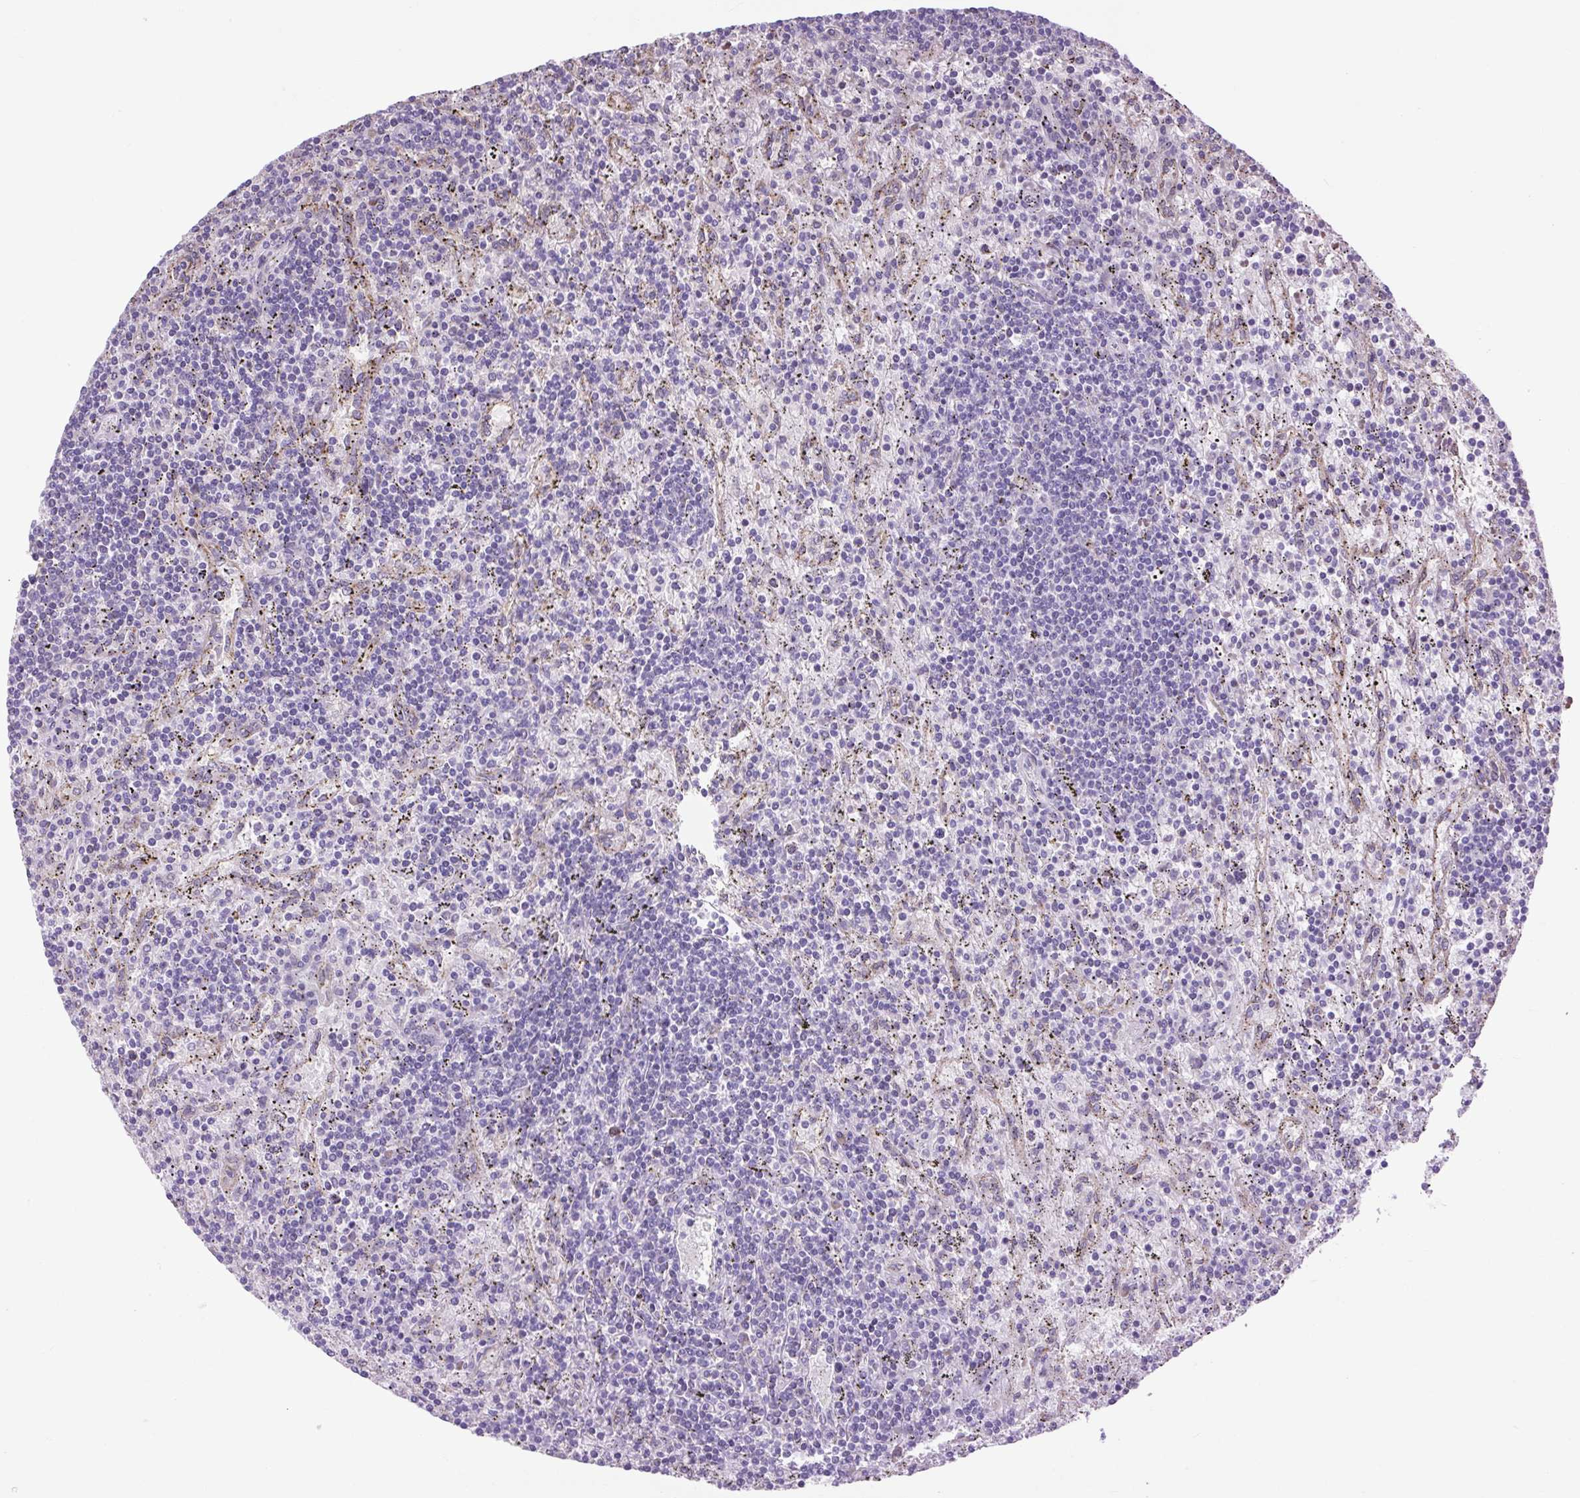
{"staining": {"intensity": "negative", "quantity": "none", "location": "none"}, "tissue": "lymphoma", "cell_type": "Tumor cells", "image_type": "cancer", "snomed": [{"axis": "morphology", "description": "Malignant lymphoma, non-Hodgkin's type, Low grade"}, {"axis": "topography", "description": "Spleen"}], "caption": "Tumor cells are negative for brown protein staining in lymphoma.", "gene": "SCO2", "patient": {"sex": "male", "age": 76}}